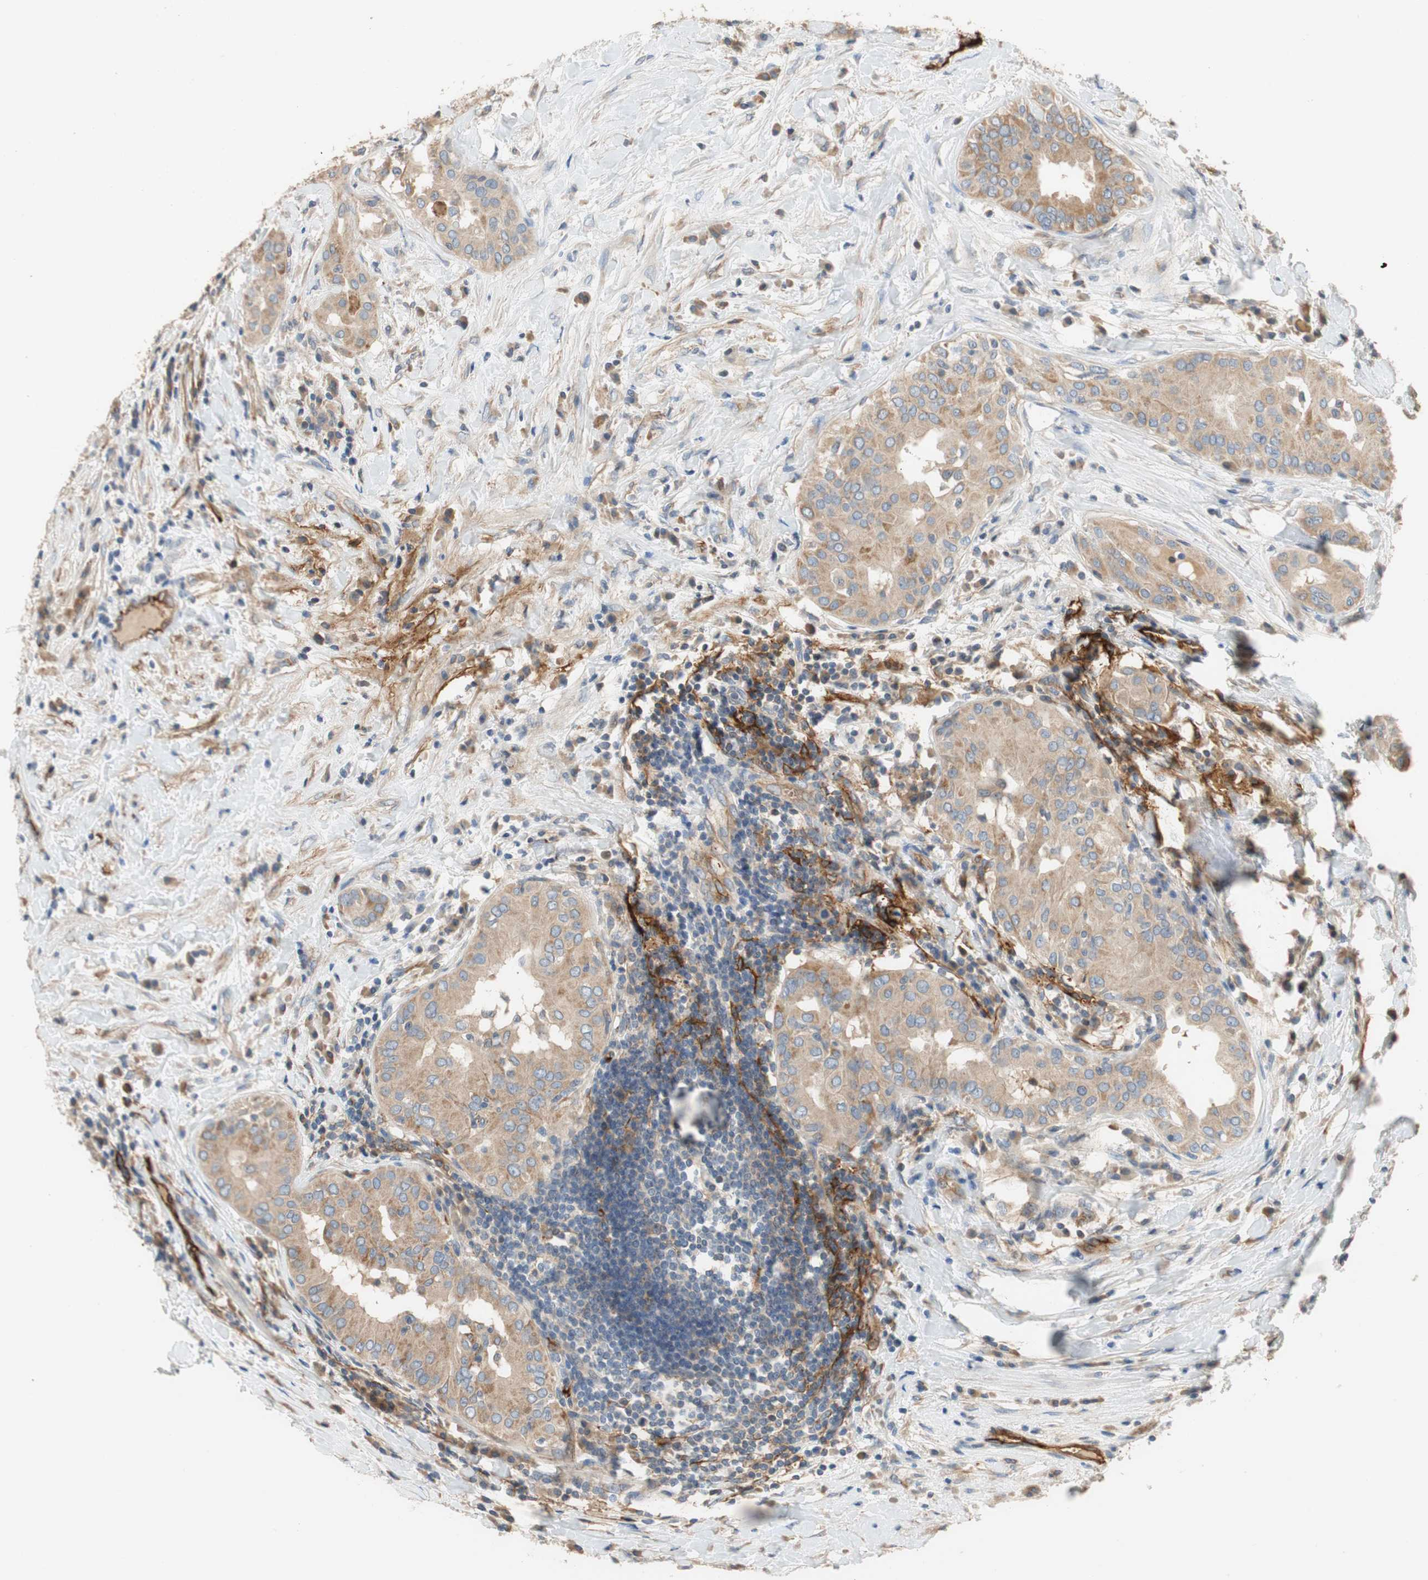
{"staining": {"intensity": "weak", "quantity": ">75%", "location": "cytoplasmic/membranous"}, "tissue": "thyroid cancer", "cell_type": "Tumor cells", "image_type": "cancer", "snomed": [{"axis": "morphology", "description": "Papillary adenocarcinoma, NOS"}, {"axis": "topography", "description": "Thyroid gland"}], "caption": "Protein expression analysis of thyroid papillary adenocarcinoma exhibits weak cytoplasmic/membranous positivity in about >75% of tumor cells.", "gene": "ALPL", "patient": {"sex": "male", "age": 33}}